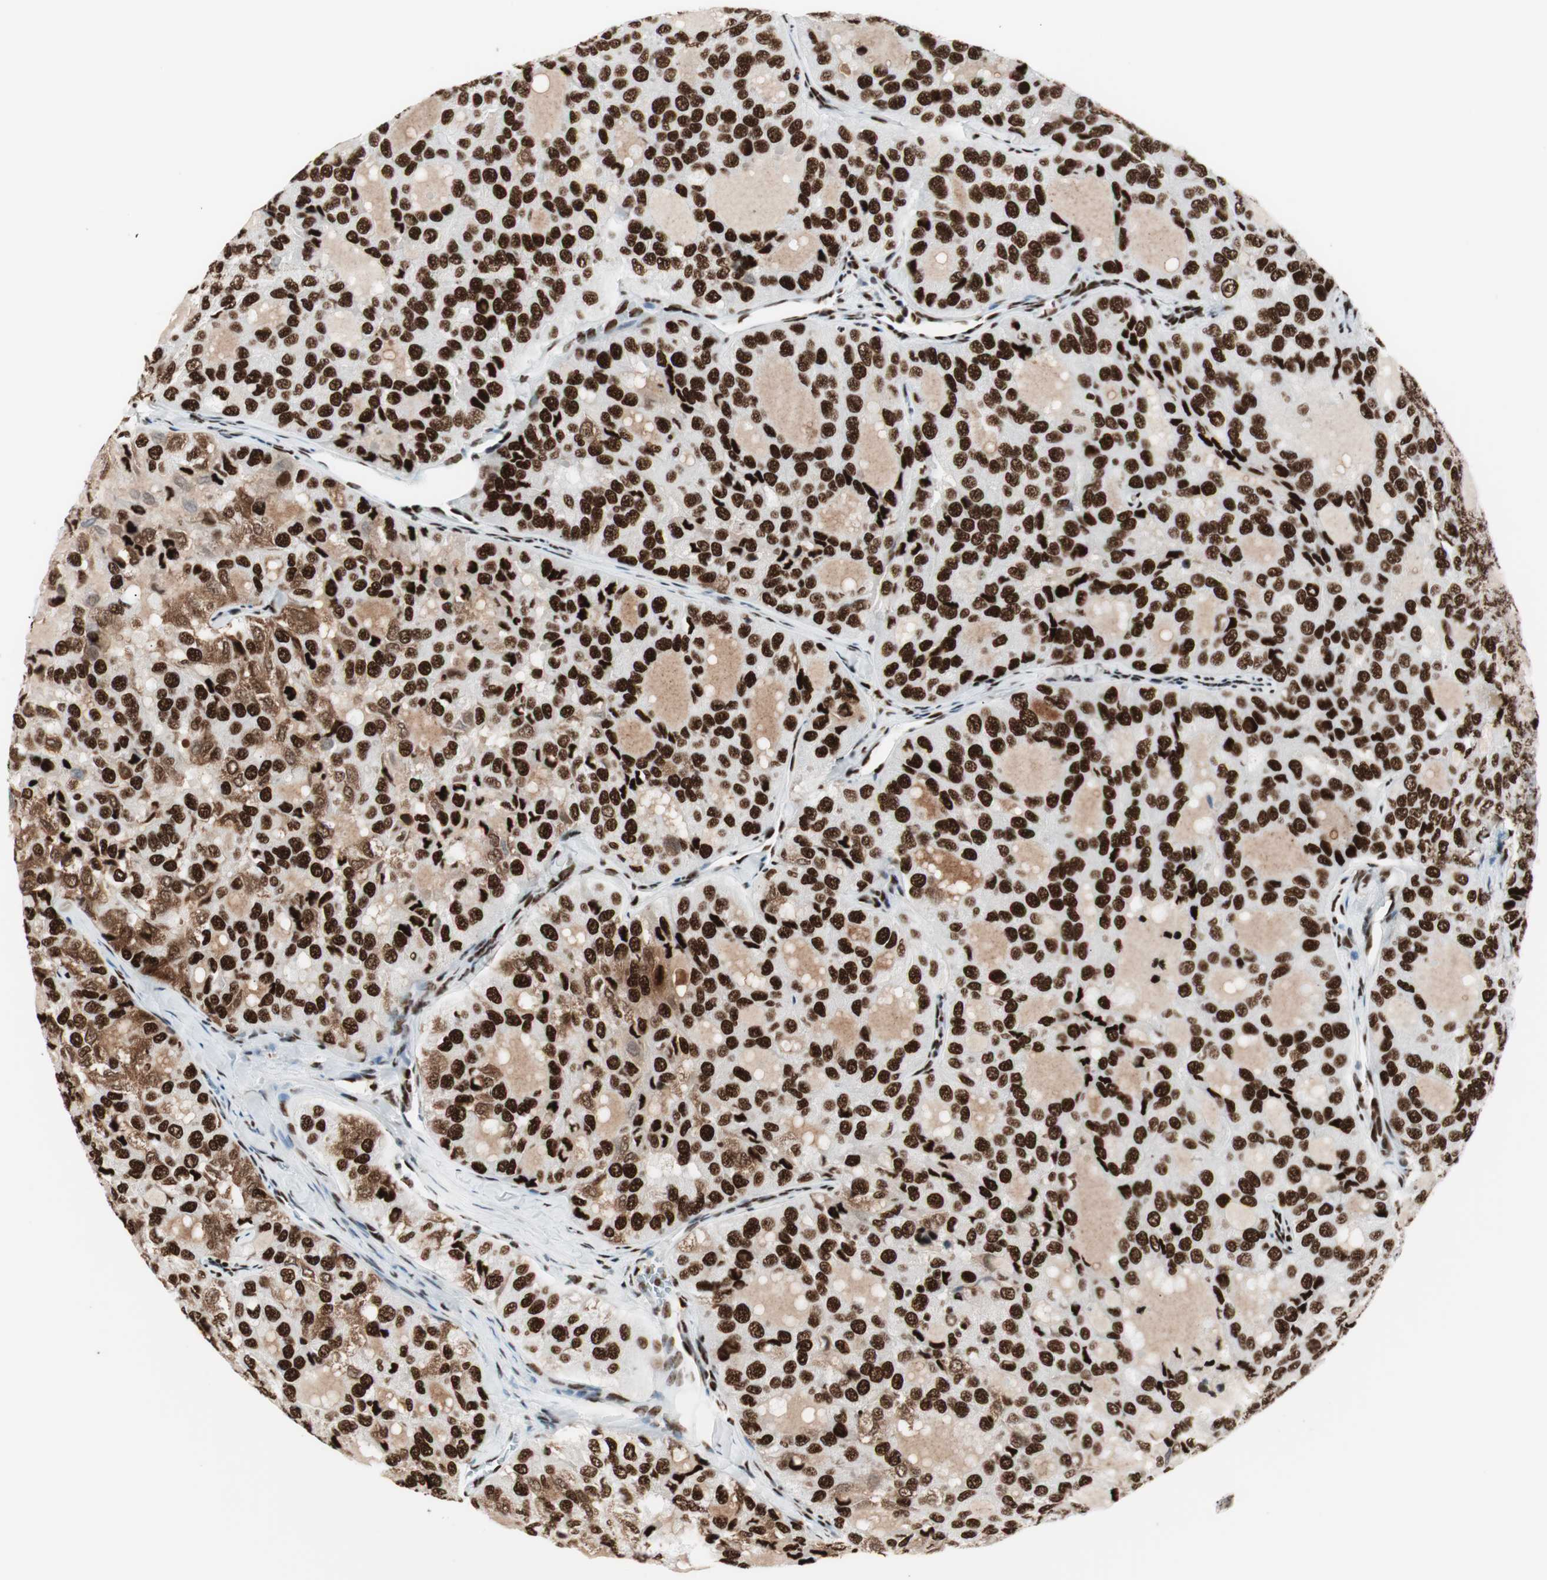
{"staining": {"intensity": "strong", "quantity": ">75%", "location": "nuclear"}, "tissue": "thyroid cancer", "cell_type": "Tumor cells", "image_type": "cancer", "snomed": [{"axis": "morphology", "description": "Follicular adenoma carcinoma, NOS"}, {"axis": "topography", "description": "Thyroid gland"}], "caption": "Protein staining of thyroid cancer tissue displays strong nuclear expression in about >75% of tumor cells.", "gene": "PSME3", "patient": {"sex": "male", "age": 75}}